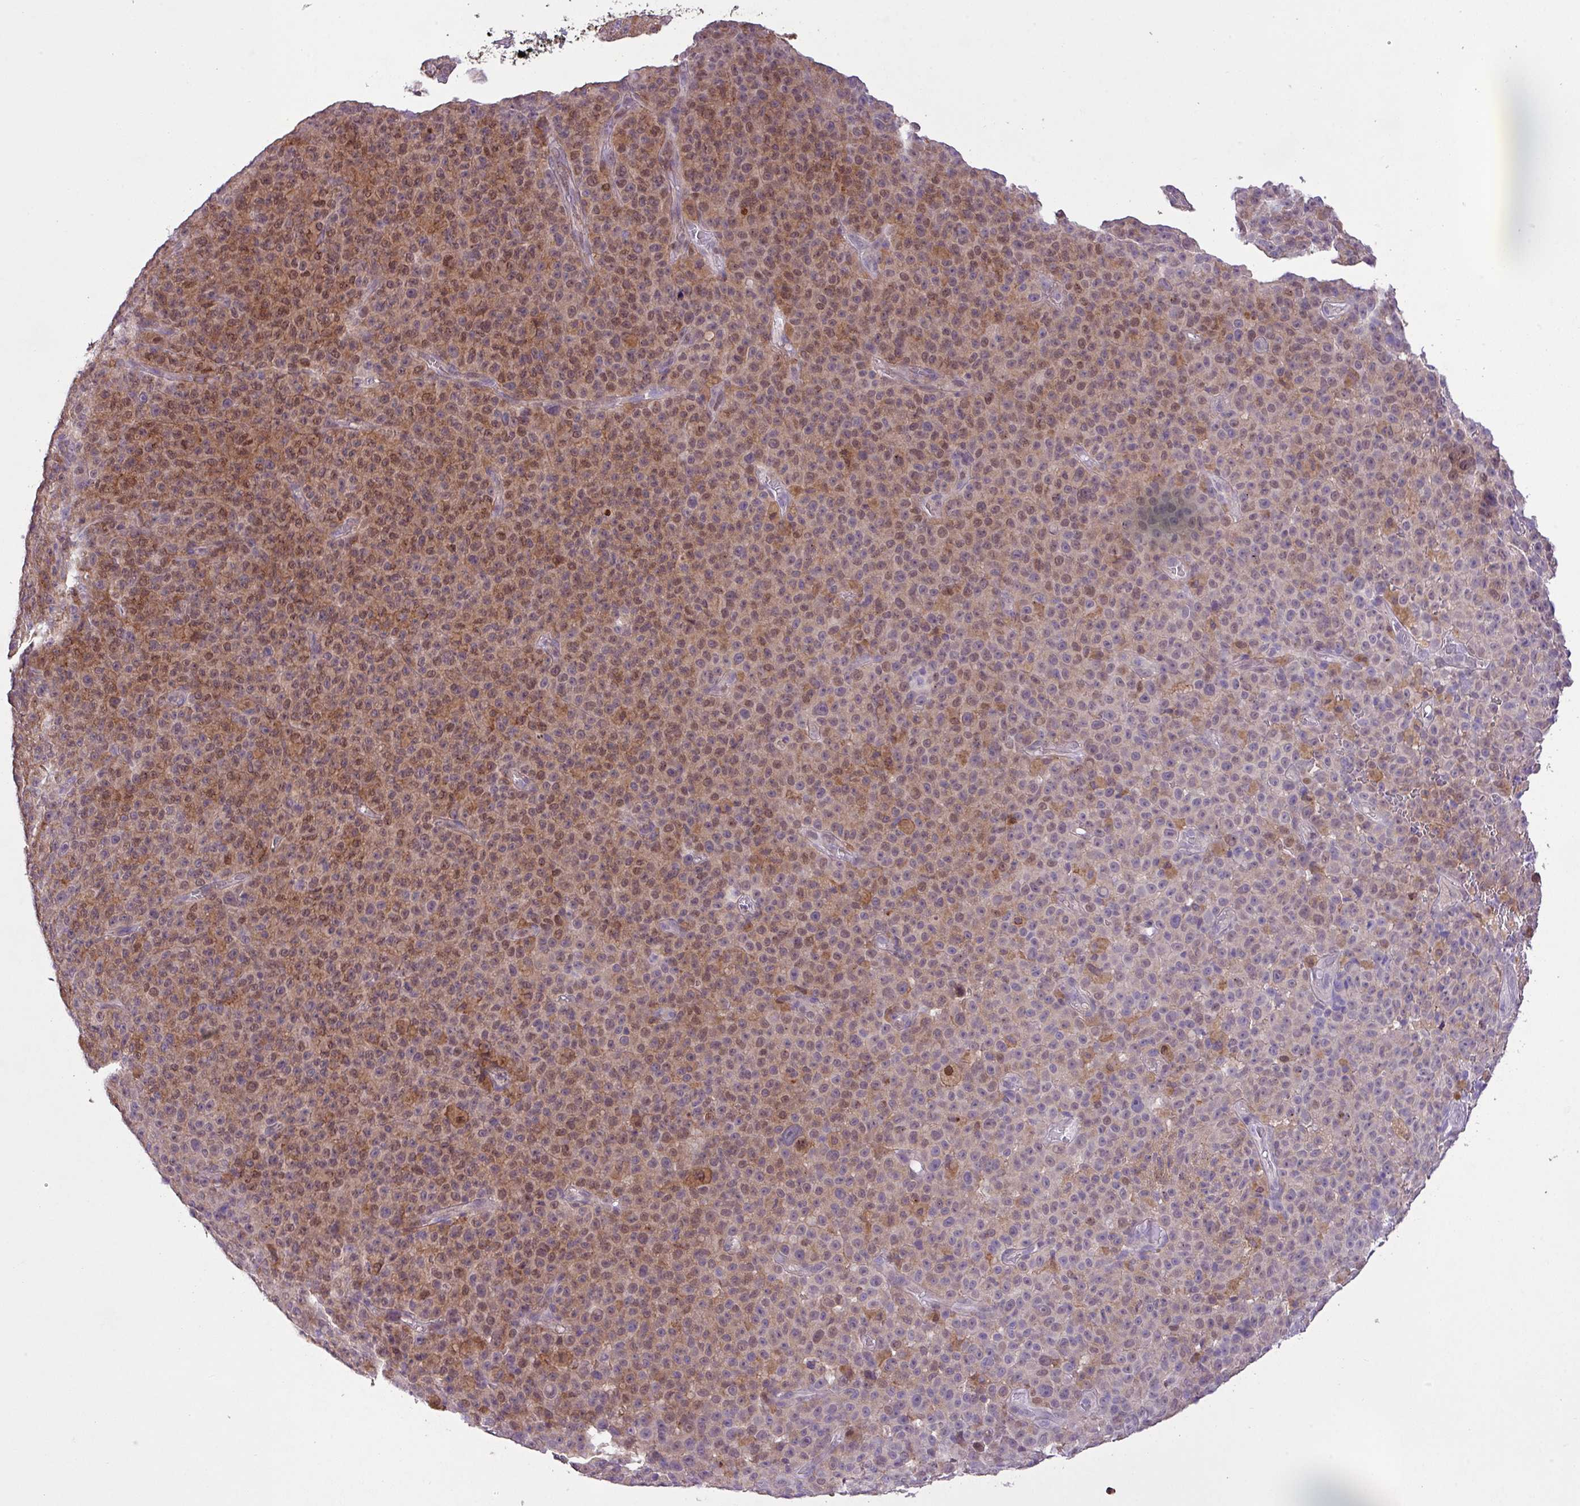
{"staining": {"intensity": "weak", "quantity": ">75%", "location": "cytoplasmic/membranous,nuclear"}, "tissue": "melanoma", "cell_type": "Tumor cells", "image_type": "cancer", "snomed": [{"axis": "morphology", "description": "Malignant melanoma, NOS"}, {"axis": "topography", "description": "Skin"}], "caption": "Melanoma stained with DAB IHC exhibits low levels of weak cytoplasmic/membranous and nuclear staining in approximately >75% of tumor cells.", "gene": "RPP25L", "patient": {"sex": "female", "age": 82}}